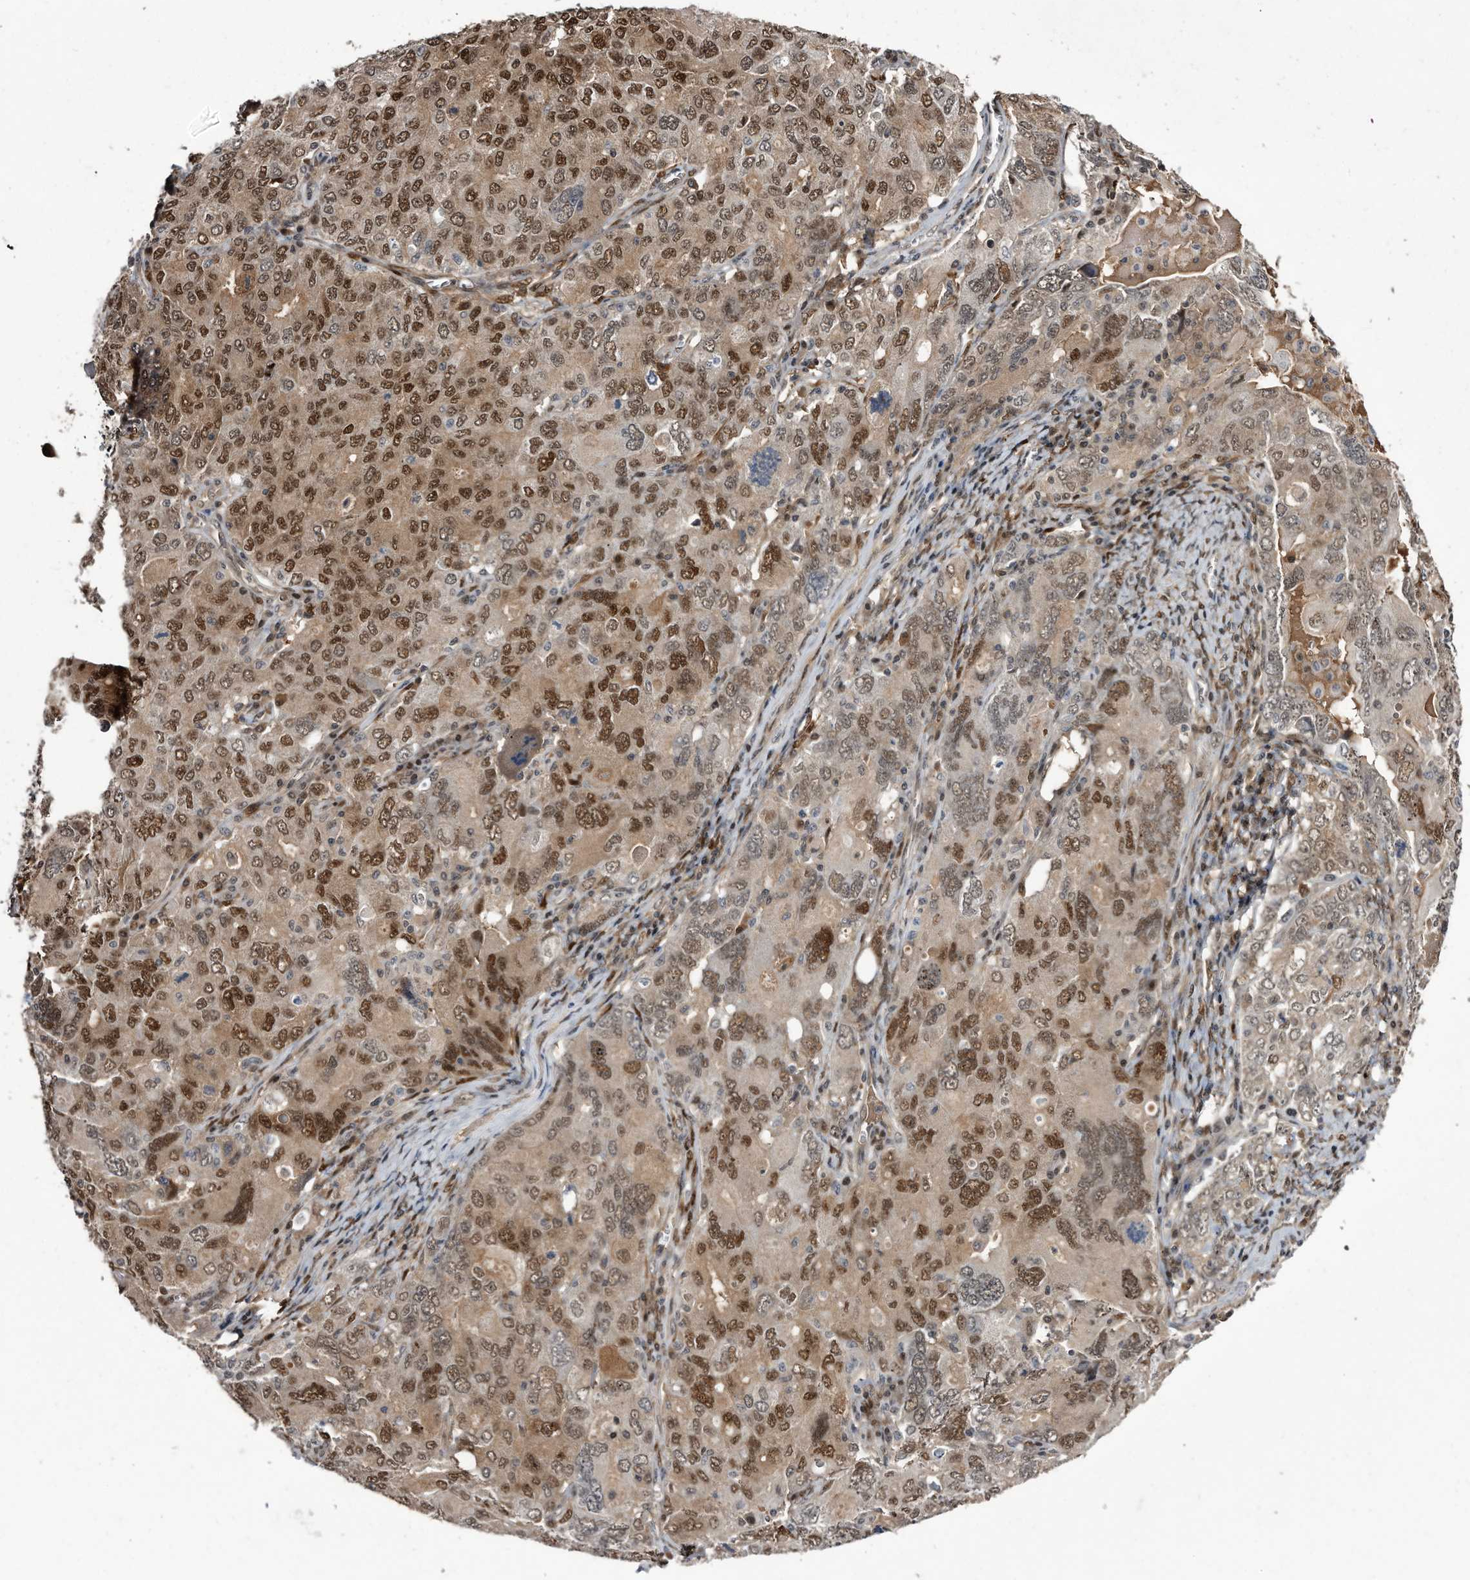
{"staining": {"intensity": "moderate", "quantity": ">75%", "location": "cytoplasmic/membranous,nuclear"}, "tissue": "ovarian cancer", "cell_type": "Tumor cells", "image_type": "cancer", "snomed": [{"axis": "morphology", "description": "Carcinoma, endometroid"}, {"axis": "topography", "description": "Ovary"}], "caption": "An image showing moderate cytoplasmic/membranous and nuclear positivity in about >75% of tumor cells in ovarian cancer, as visualized by brown immunohistochemical staining.", "gene": "RAD23B", "patient": {"sex": "female", "age": 62}}